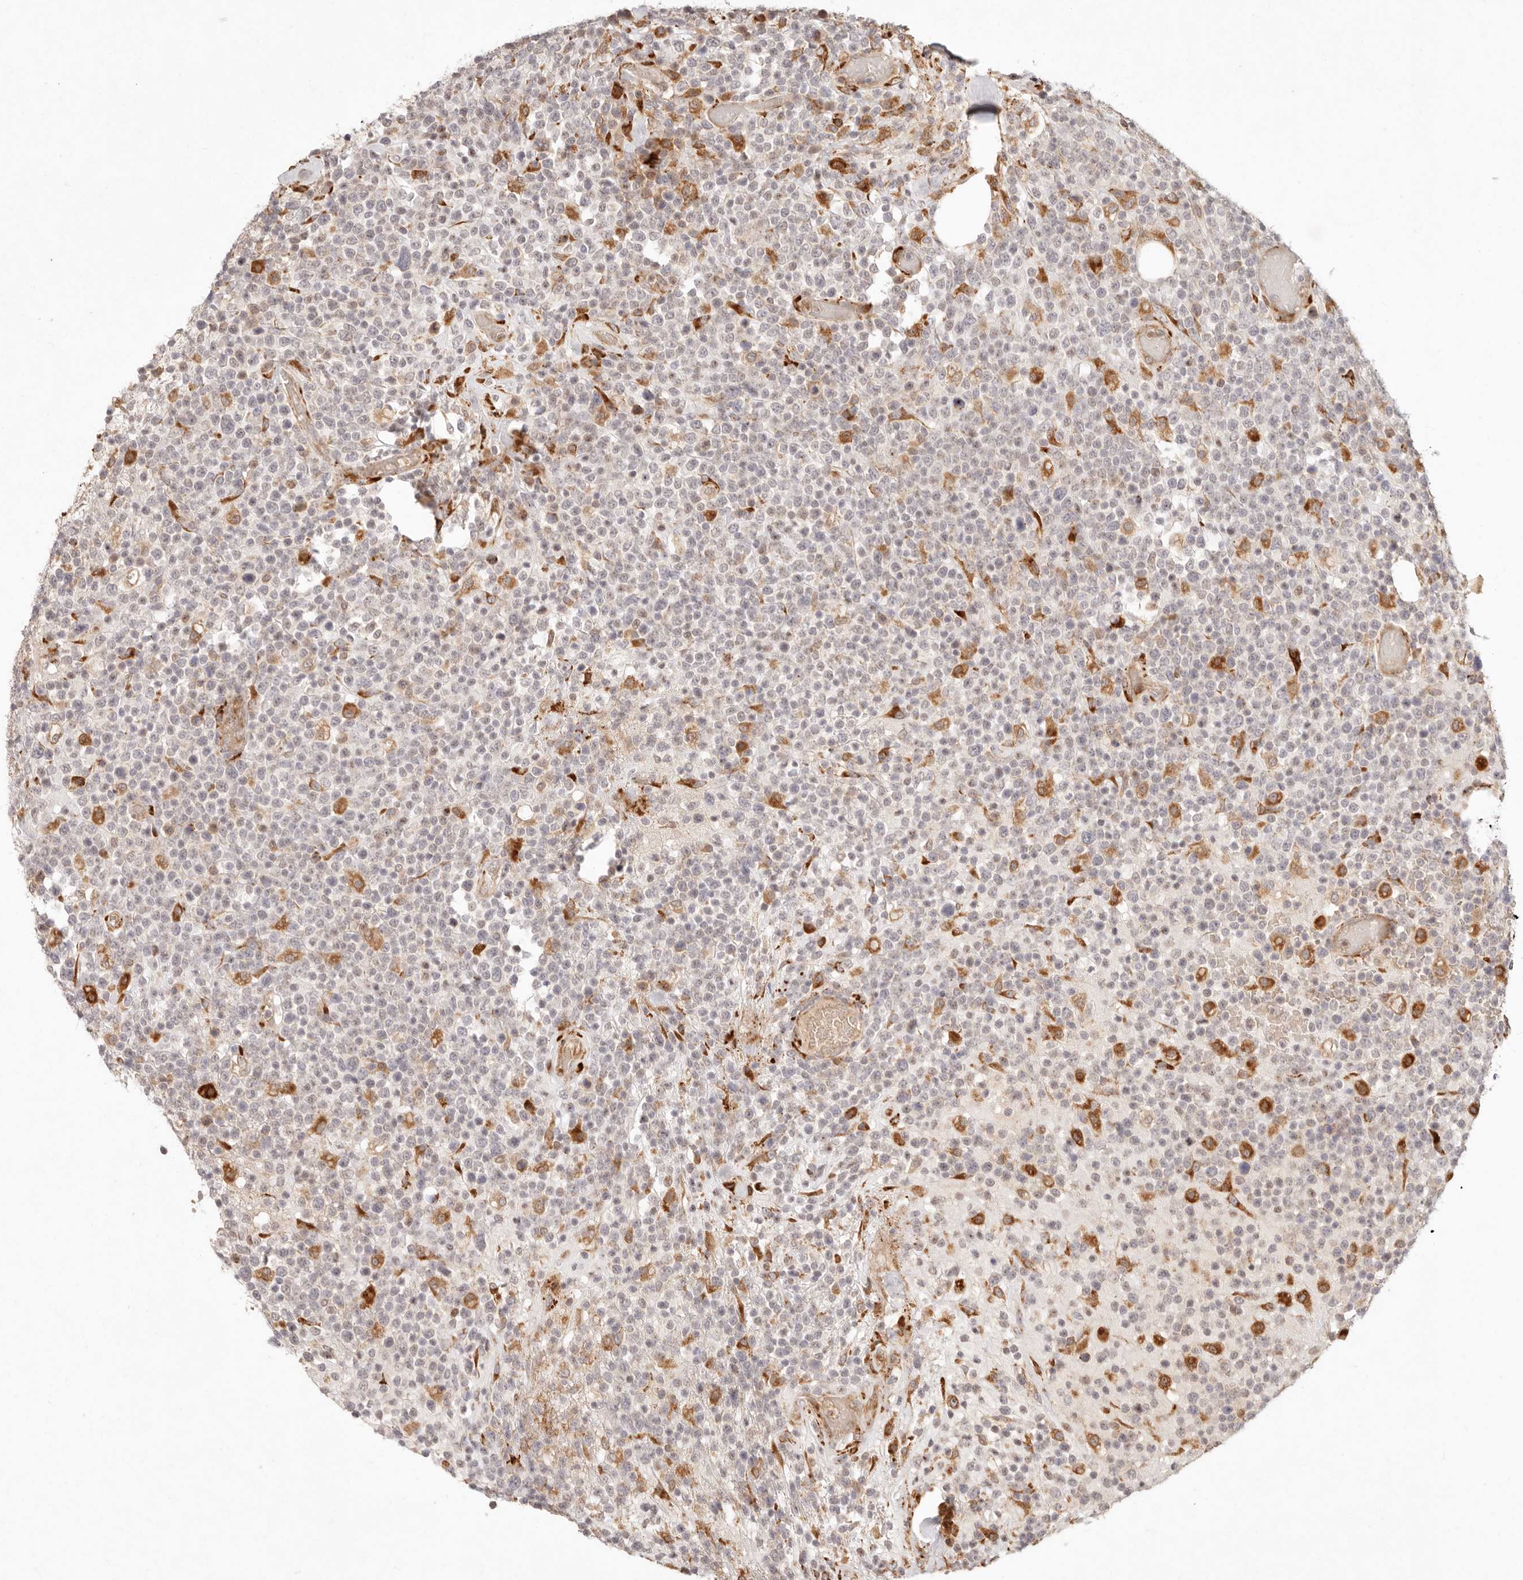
{"staining": {"intensity": "negative", "quantity": "none", "location": "none"}, "tissue": "lymphoma", "cell_type": "Tumor cells", "image_type": "cancer", "snomed": [{"axis": "morphology", "description": "Malignant lymphoma, non-Hodgkin's type, High grade"}, {"axis": "topography", "description": "Colon"}], "caption": "The image reveals no staining of tumor cells in malignant lymphoma, non-Hodgkin's type (high-grade).", "gene": "C1orf127", "patient": {"sex": "female", "age": 53}}